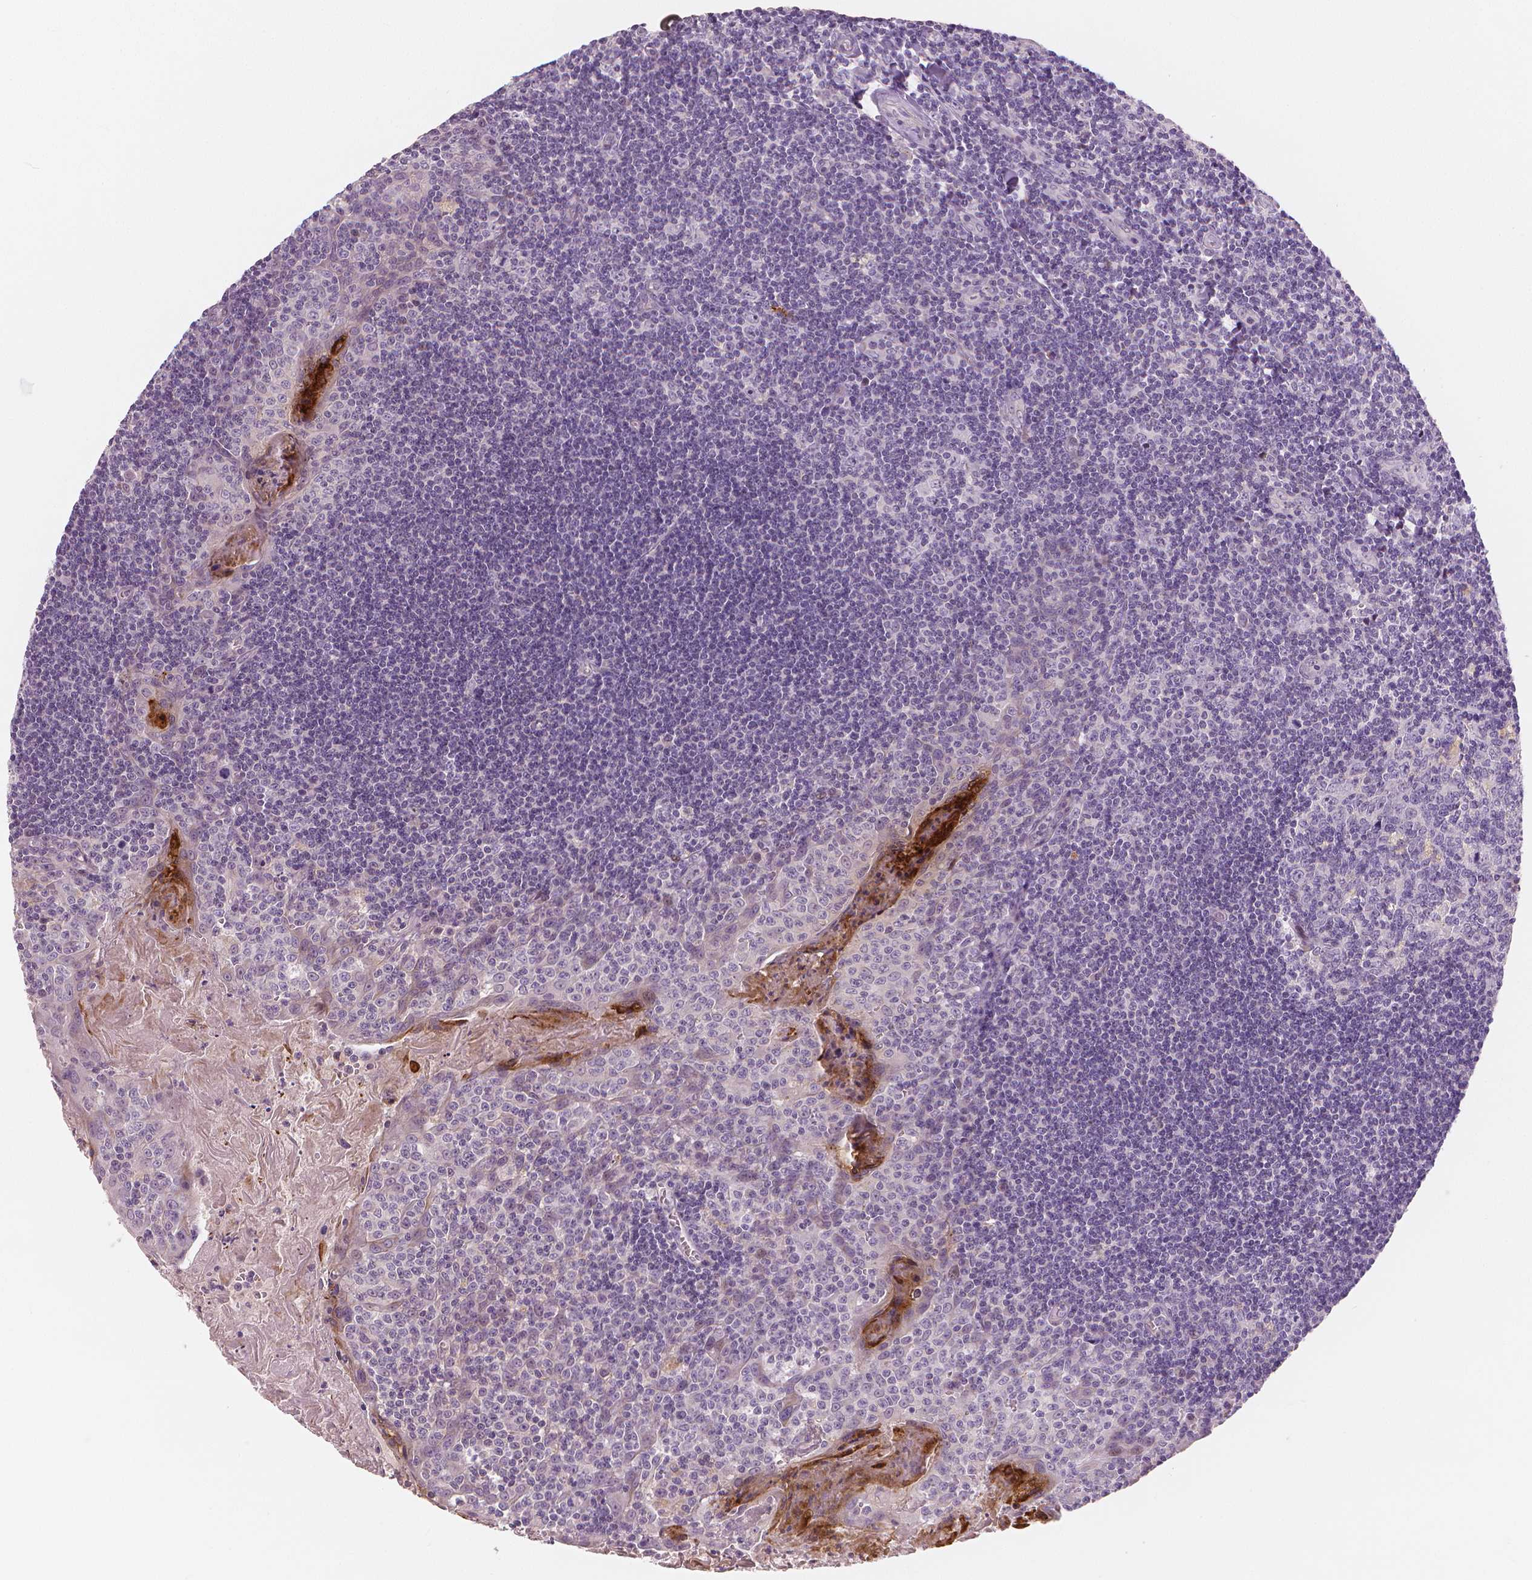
{"staining": {"intensity": "negative", "quantity": "none", "location": "none"}, "tissue": "tonsil", "cell_type": "Germinal center cells", "image_type": "normal", "snomed": [{"axis": "morphology", "description": "Normal tissue, NOS"}, {"axis": "morphology", "description": "Inflammation, NOS"}, {"axis": "topography", "description": "Tonsil"}], "caption": "IHC of benign human tonsil reveals no positivity in germinal center cells.", "gene": "RNASE7", "patient": {"sex": "female", "age": 31}}